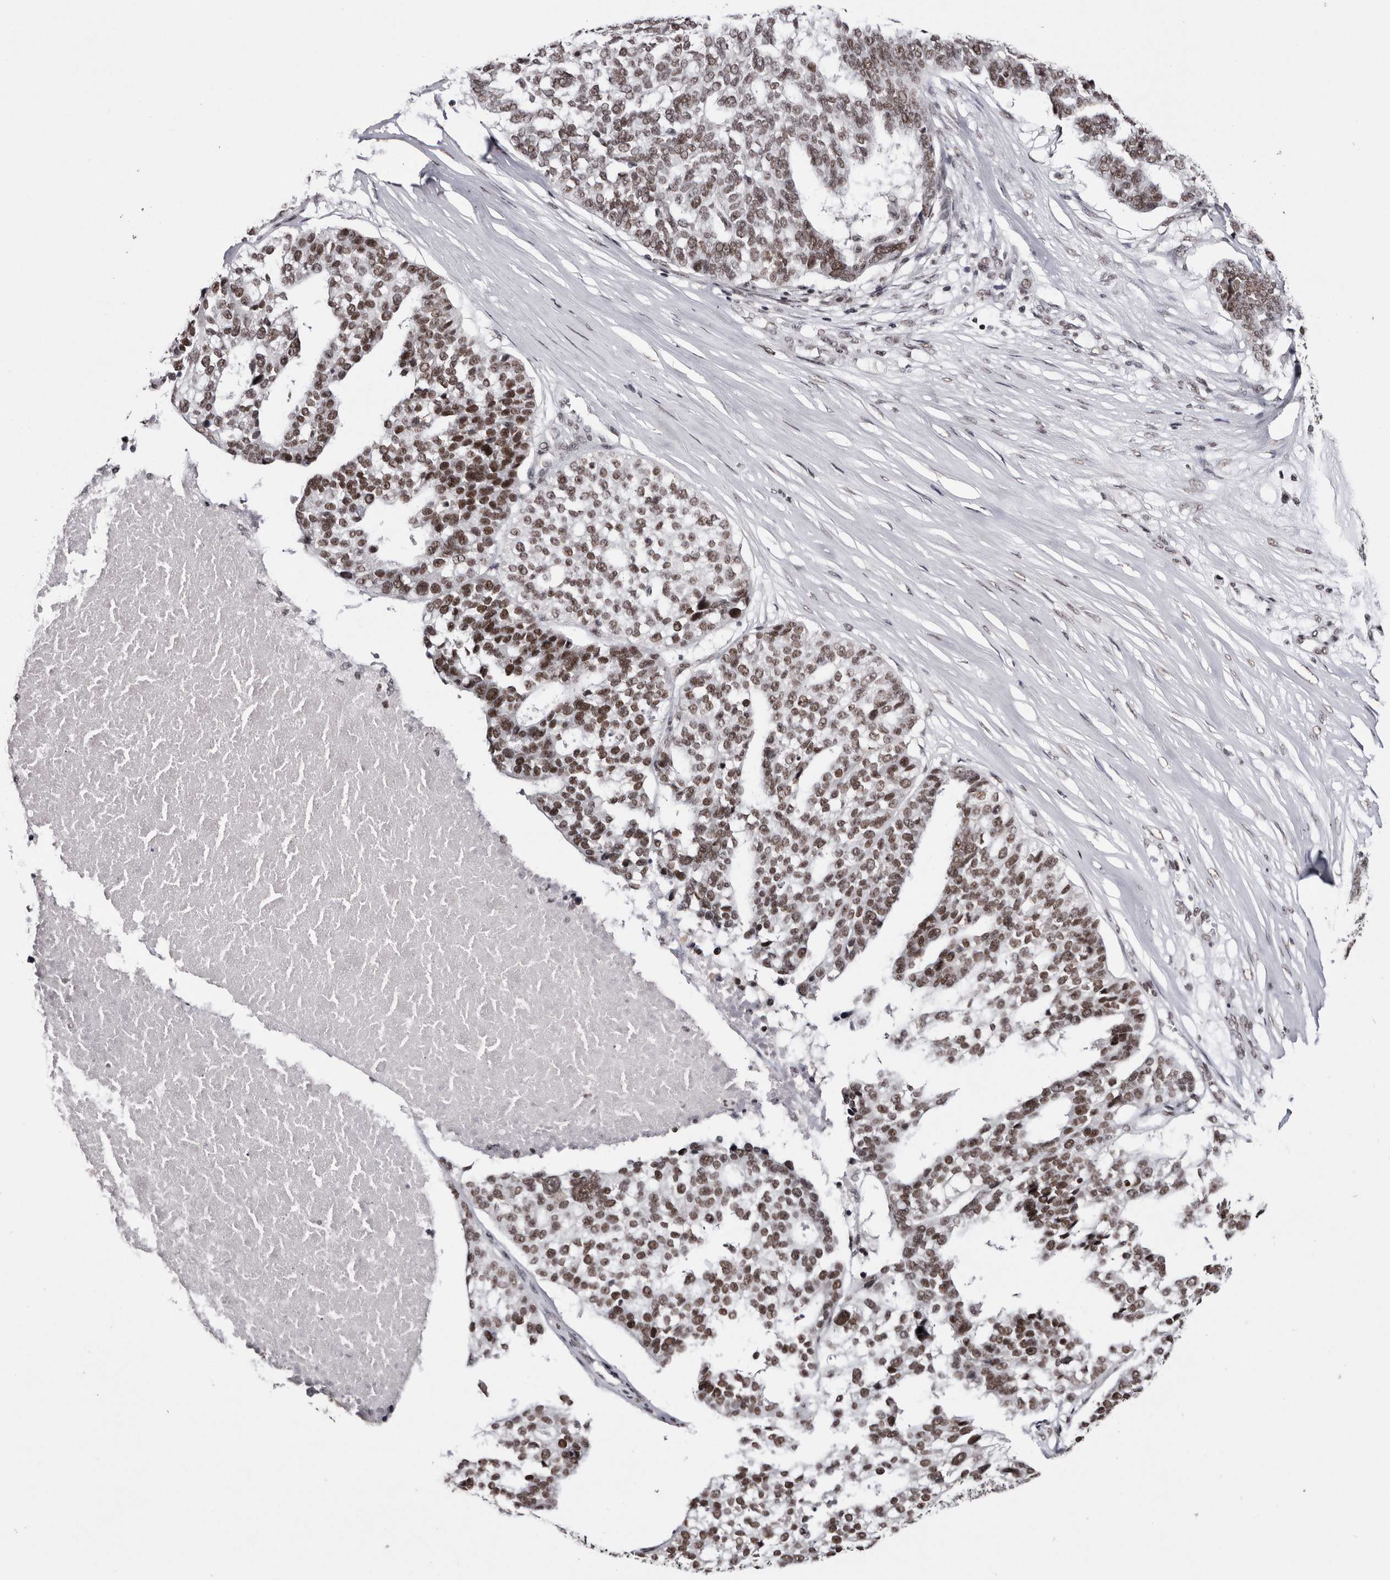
{"staining": {"intensity": "moderate", "quantity": ">75%", "location": "nuclear"}, "tissue": "ovarian cancer", "cell_type": "Tumor cells", "image_type": "cancer", "snomed": [{"axis": "morphology", "description": "Cystadenocarcinoma, serous, NOS"}, {"axis": "topography", "description": "Ovary"}], "caption": "High-power microscopy captured an immunohistochemistry micrograph of ovarian cancer, revealing moderate nuclear staining in about >75% of tumor cells.", "gene": "SMC1A", "patient": {"sex": "female", "age": 59}}